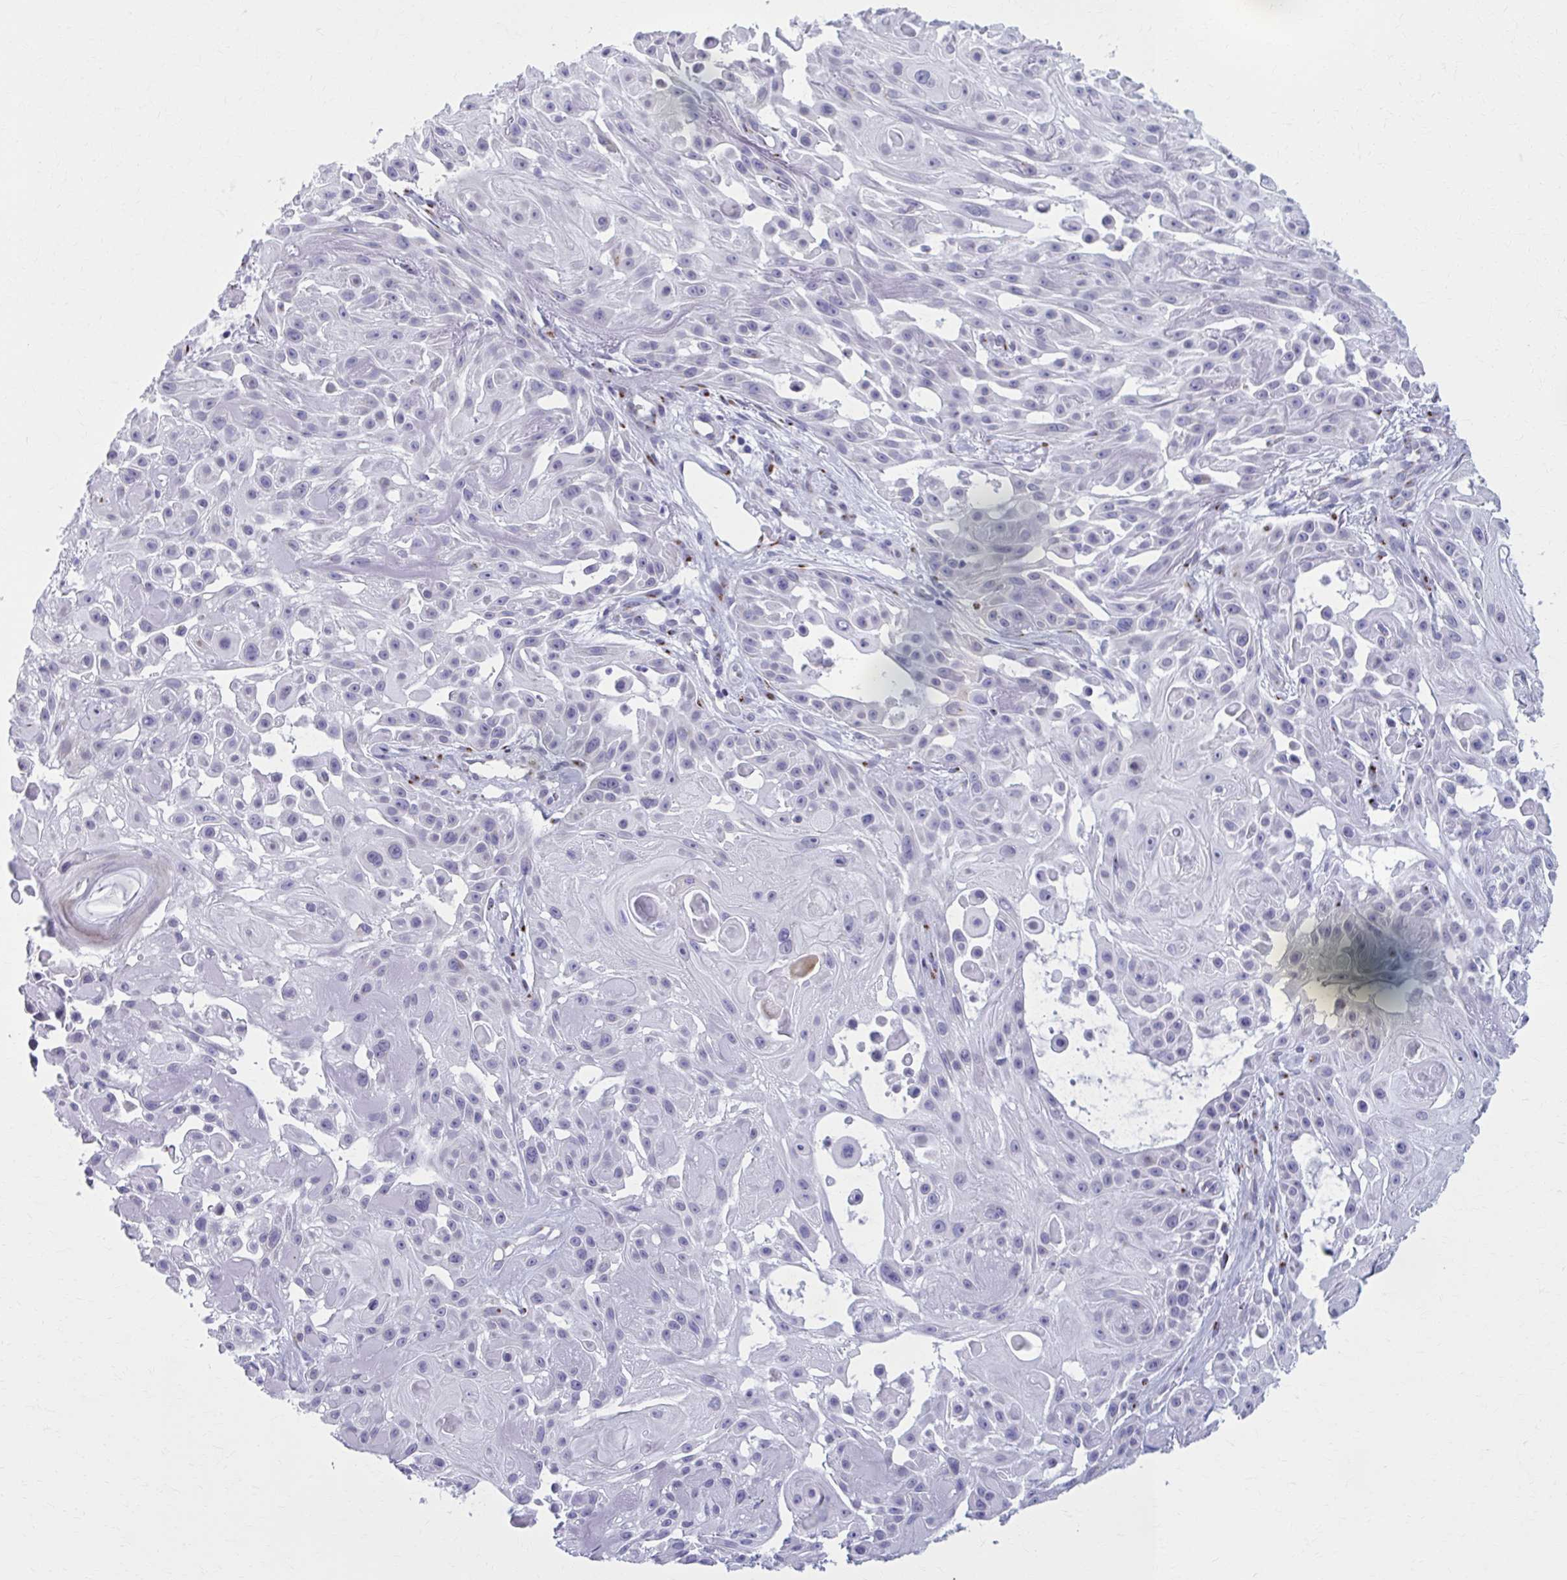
{"staining": {"intensity": "negative", "quantity": "none", "location": "none"}, "tissue": "skin cancer", "cell_type": "Tumor cells", "image_type": "cancer", "snomed": [{"axis": "morphology", "description": "Squamous cell carcinoma, NOS"}, {"axis": "topography", "description": "Skin"}], "caption": "This is an IHC photomicrograph of skin cancer. There is no positivity in tumor cells.", "gene": "ZNF682", "patient": {"sex": "male", "age": 91}}